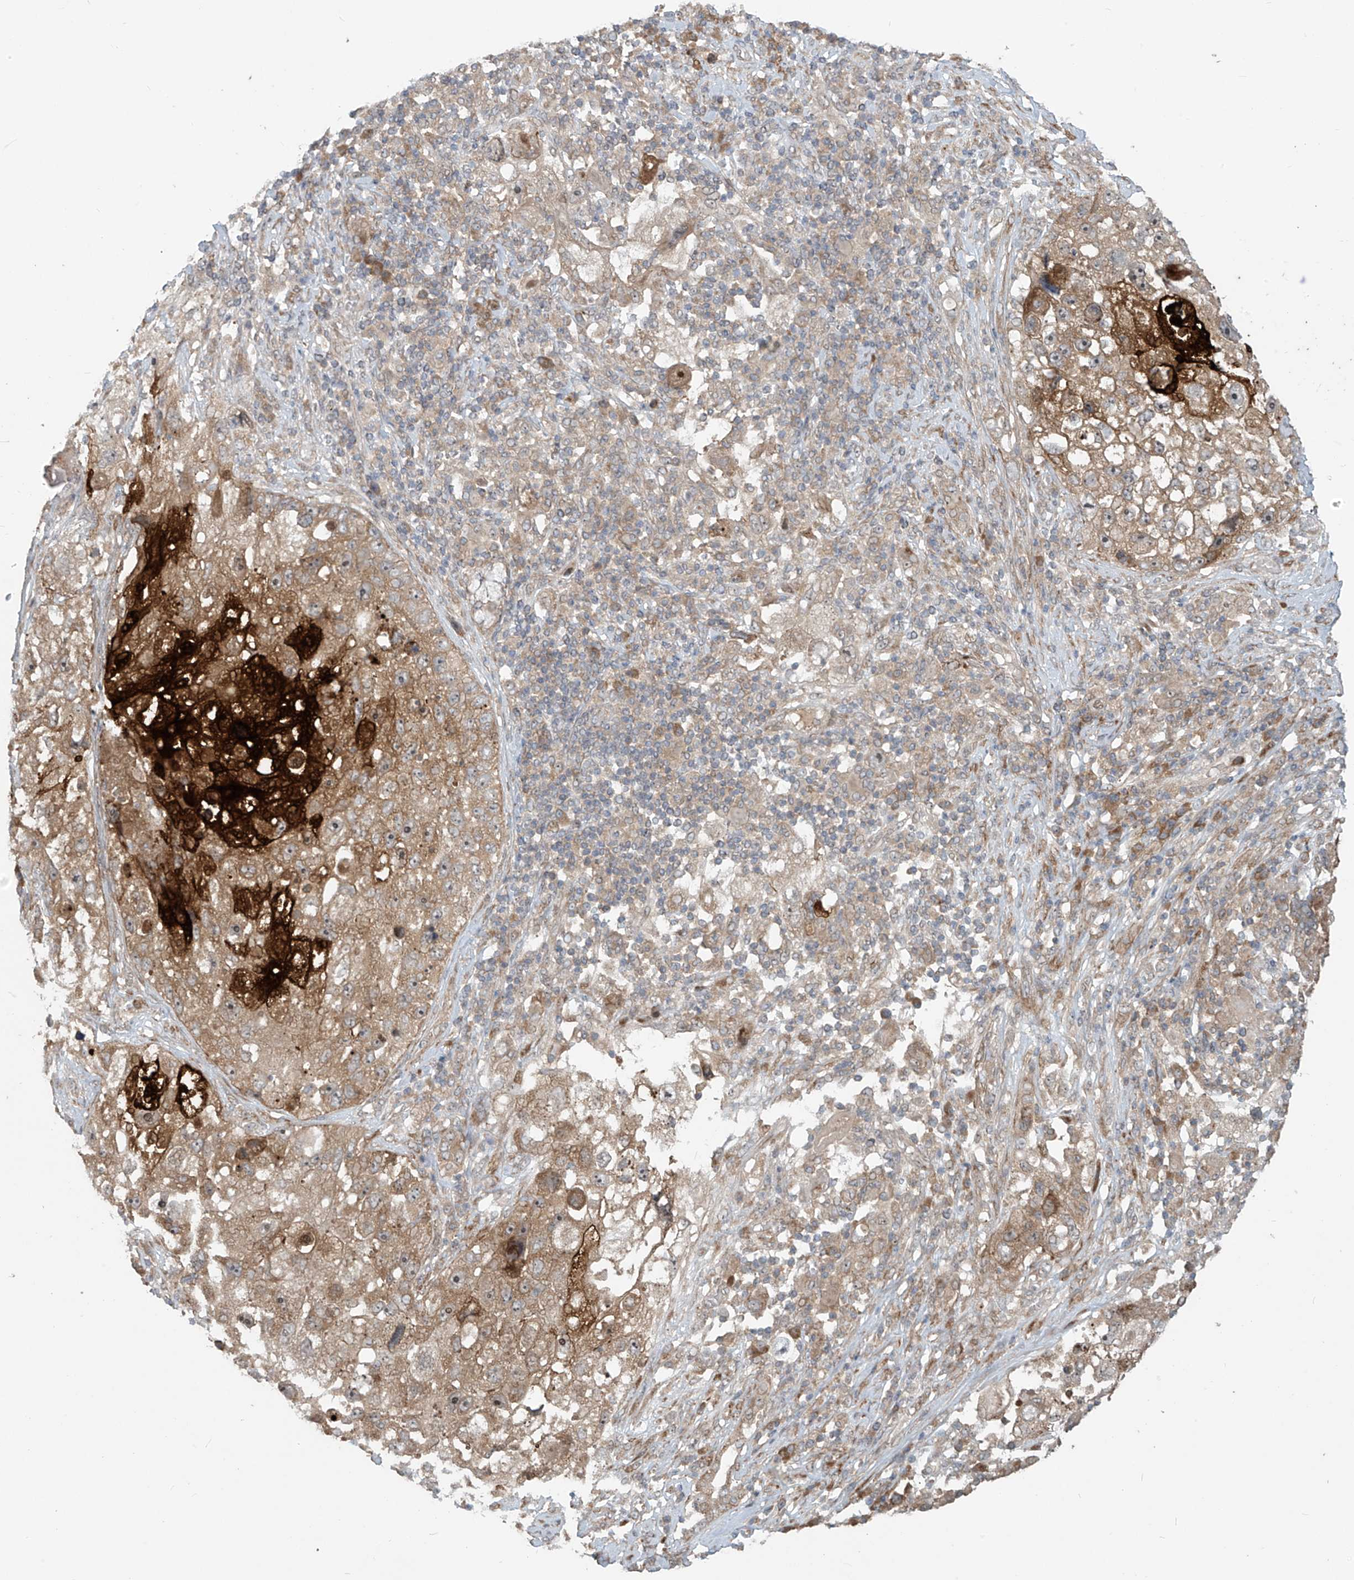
{"staining": {"intensity": "strong", "quantity": "25%-75%", "location": "cytoplasmic/membranous"}, "tissue": "lung cancer", "cell_type": "Tumor cells", "image_type": "cancer", "snomed": [{"axis": "morphology", "description": "Squamous cell carcinoma, NOS"}, {"axis": "topography", "description": "Lung"}], "caption": "IHC micrograph of neoplastic tissue: lung cancer (squamous cell carcinoma) stained using immunohistochemistry (IHC) reveals high levels of strong protein expression localized specifically in the cytoplasmic/membranous of tumor cells, appearing as a cytoplasmic/membranous brown color.", "gene": "KATNIP", "patient": {"sex": "male", "age": 61}}